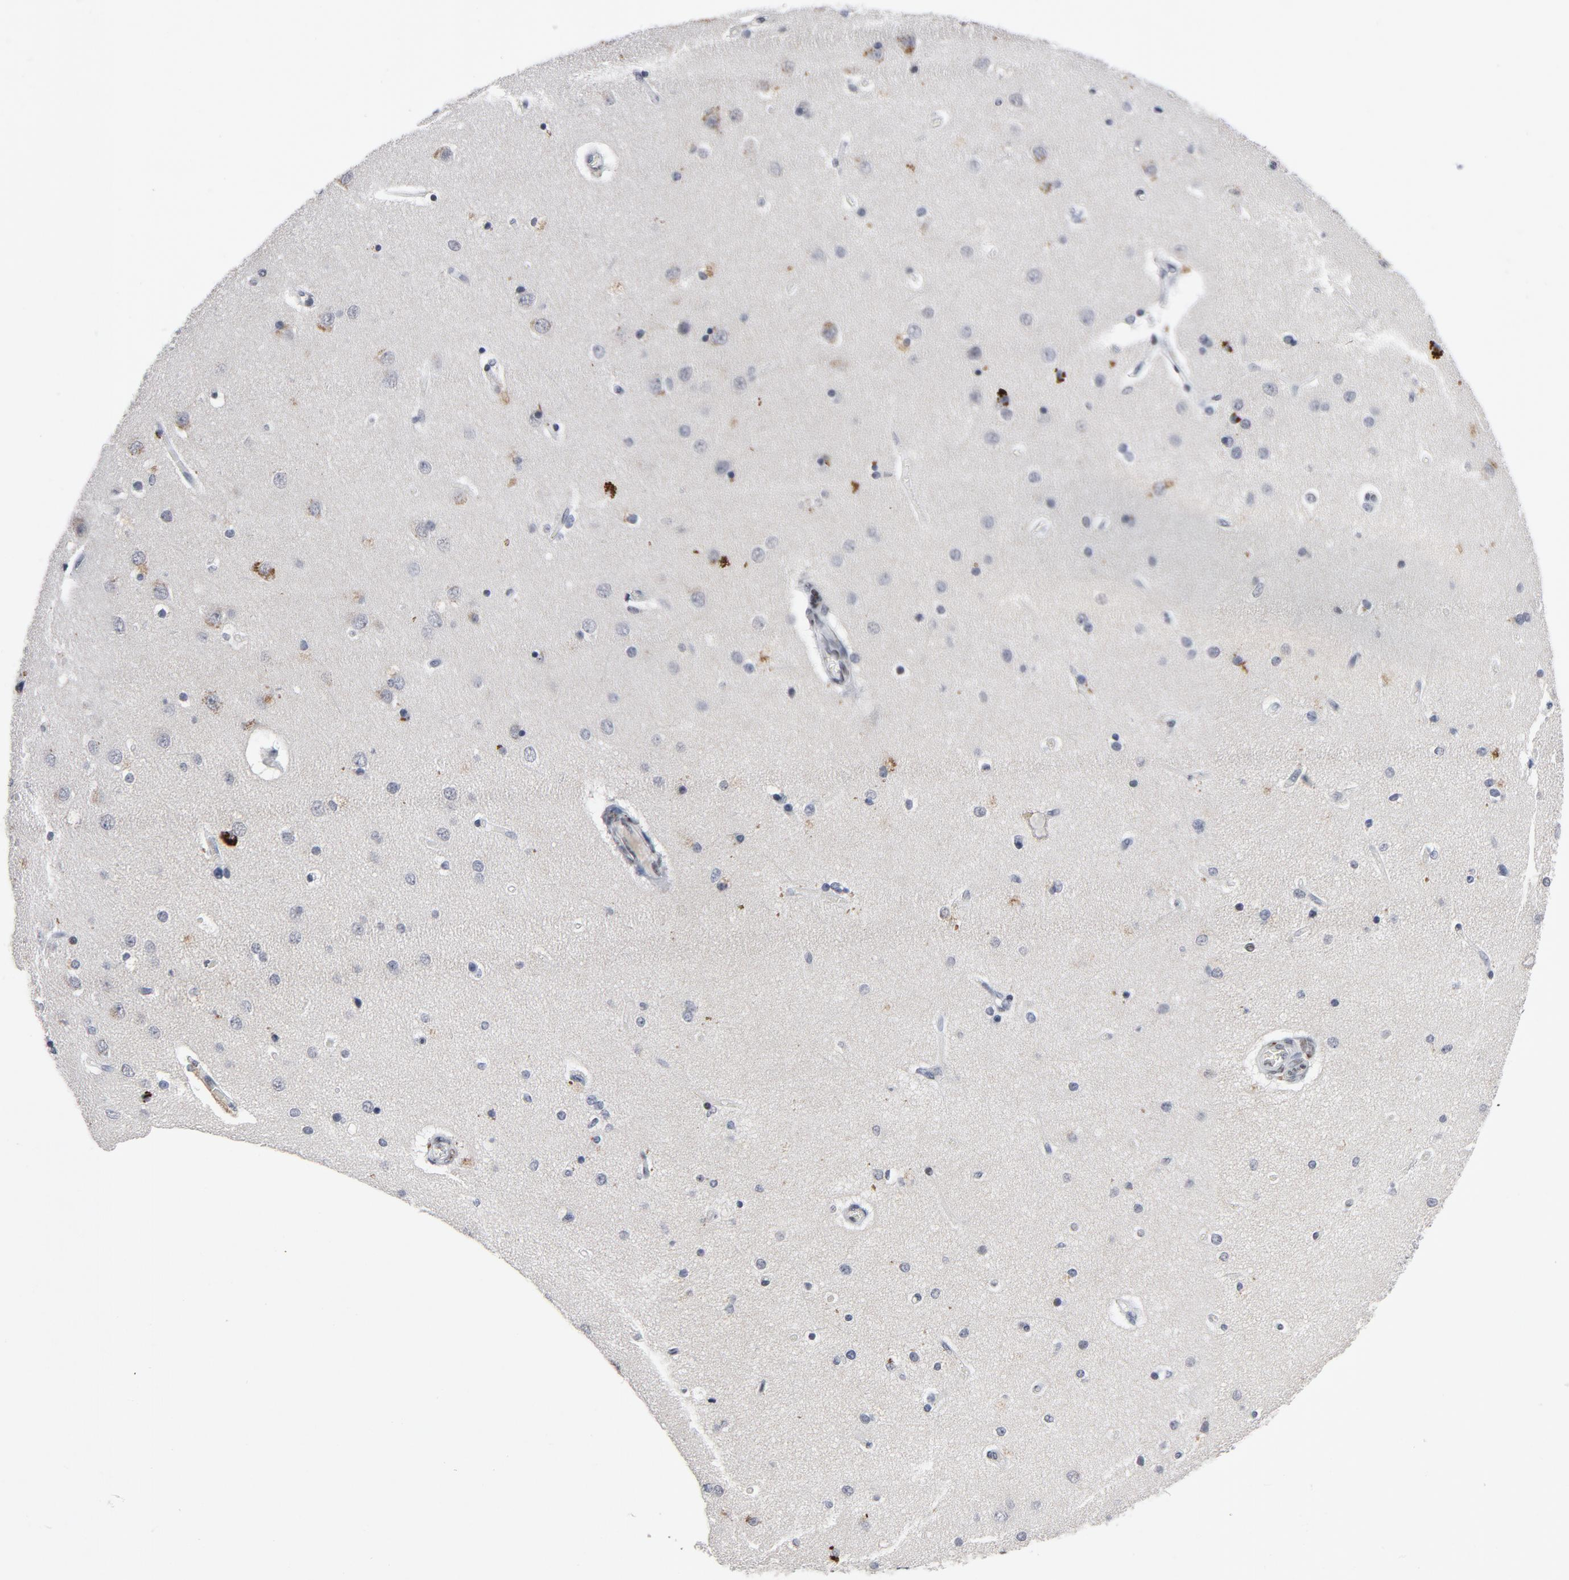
{"staining": {"intensity": "negative", "quantity": "none", "location": "none"}, "tissue": "cerebral cortex", "cell_type": "Endothelial cells", "image_type": "normal", "snomed": [{"axis": "morphology", "description": "Normal tissue, NOS"}, {"axis": "topography", "description": "Cerebral cortex"}], "caption": "Immunohistochemistry histopathology image of normal human cerebral cortex stained for a protein (brown), which displays no staining in endothelial cells. (Stains: DAB IHC with hematoxylin counter stain, Microscopy: brightfield microscopy at high magnification).", "gene": "GABPA", "patient": {"sex": "female", "age": 54}}